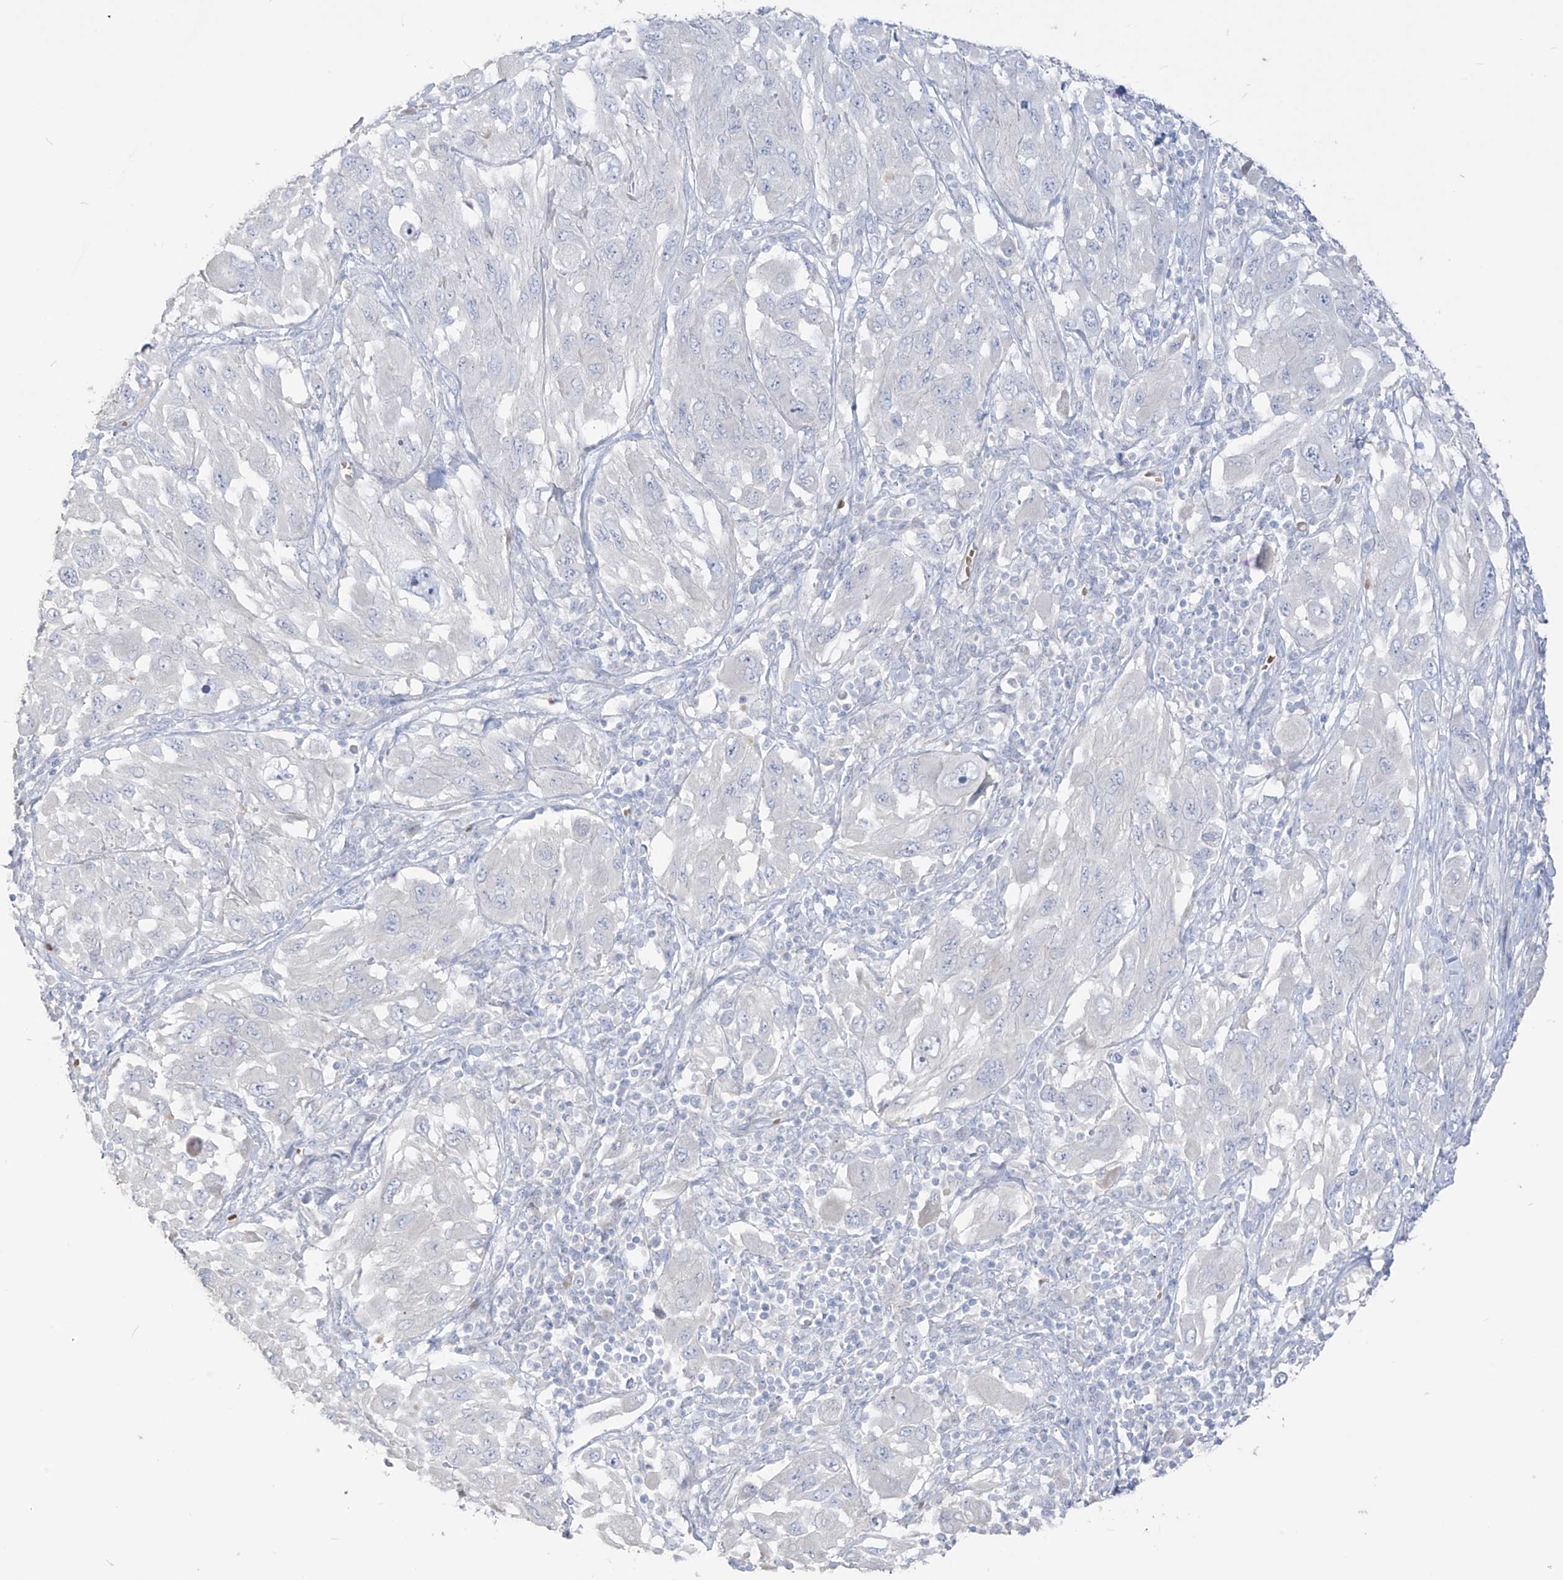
{"staining": {"intensity": "negative", "quantity": "none", "location": "none"}, "tissue": "melanoma", "cell_type": "Tumor cells", "image_type": "cancer", "snomed": [{"axis": "morphology", "description": "Malignant melanoma, NOS"}, {"axis": "topography", "description": "Skin"}], "caption": "IHC image of neoplastic tissue: human melanoma stained with DAB (3,3'-diaminobenzidine) displays no significant protein positivity in tumor cells. (DAB immunohistochemistry (IHC) with hematoxylin counter stain).", "gene": "ASPRV1", "patient": {"sex": "female", "age": 91}}